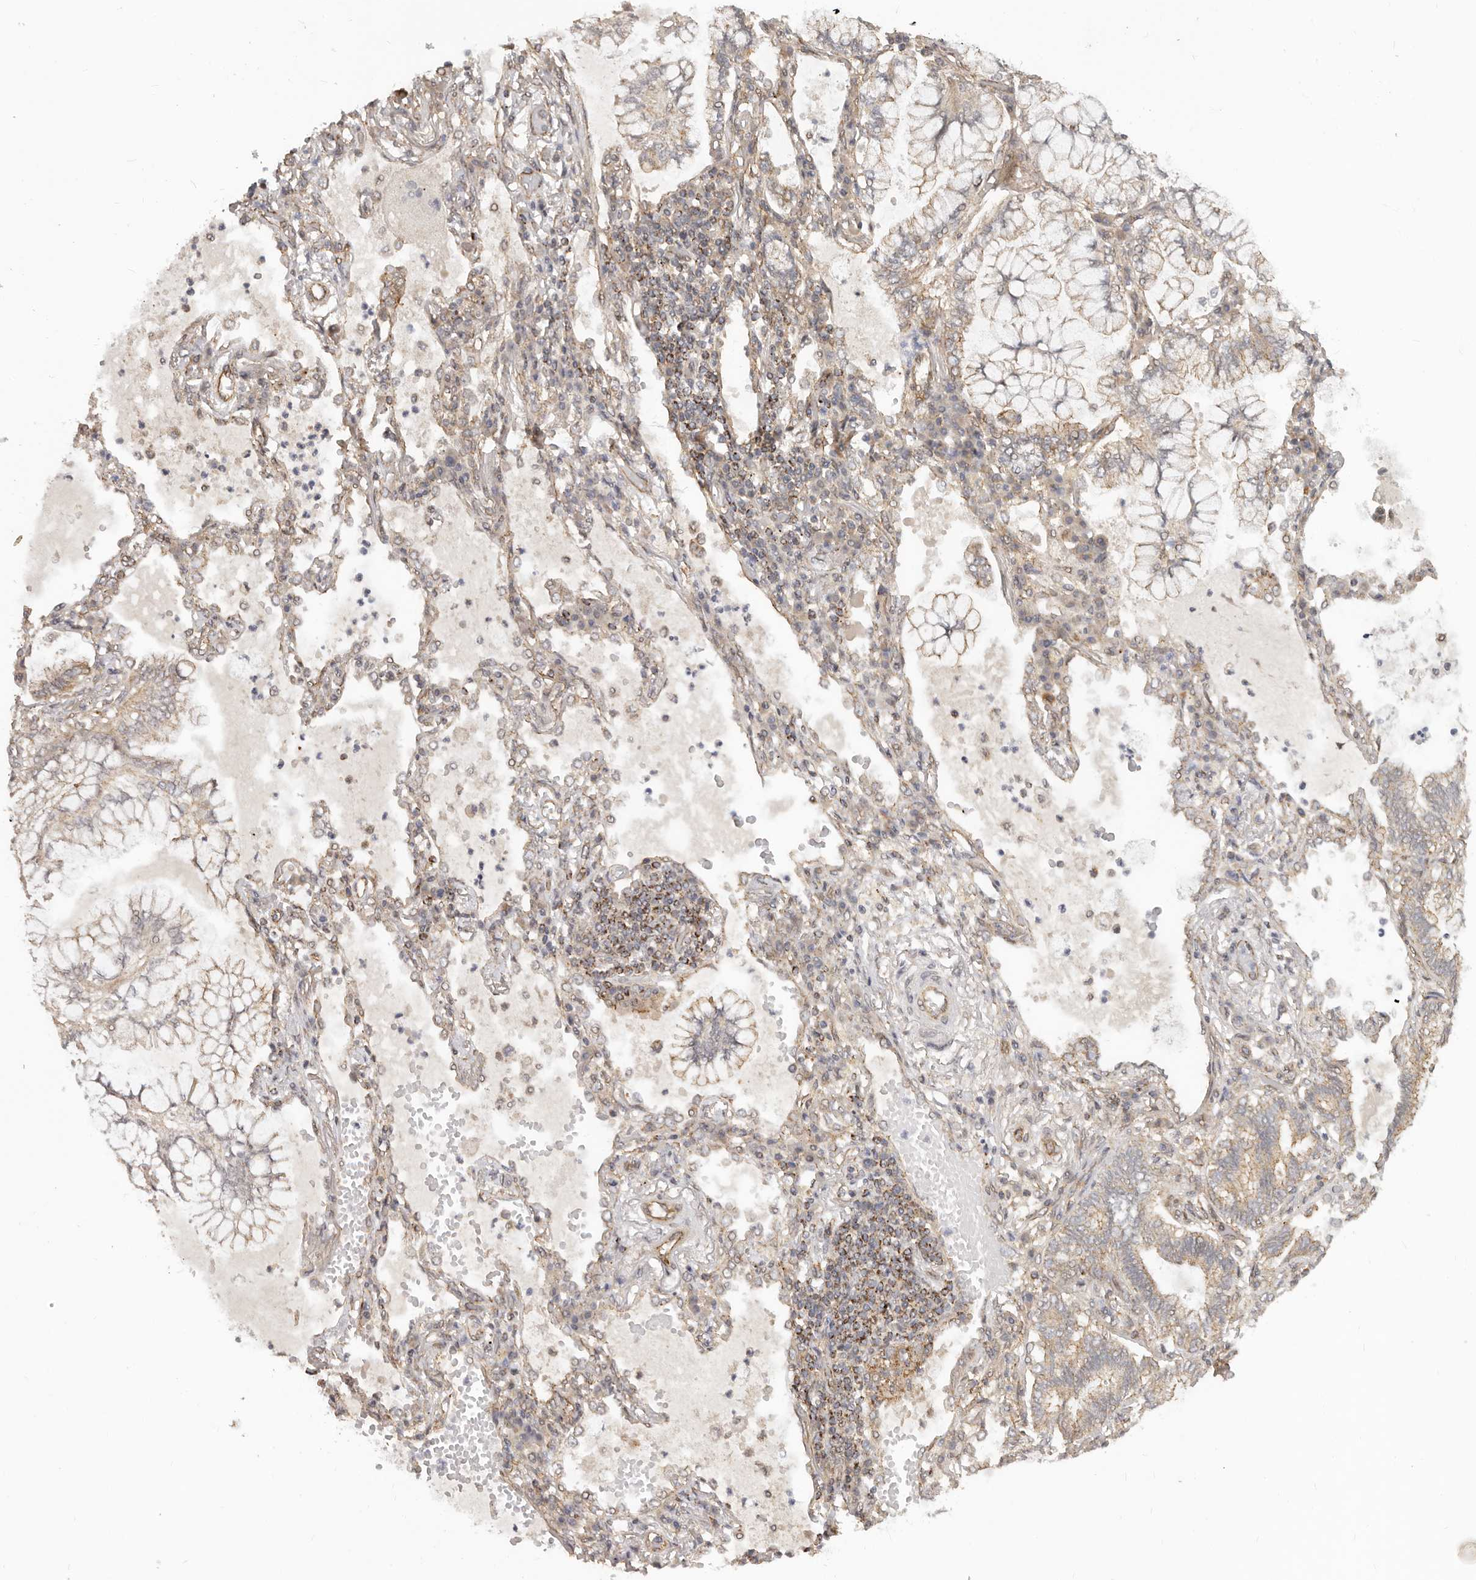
{"staining": {"intensity": "moderate", "quantity": "25%-75%", "location": "cytoplasmic/membranous"}, "tissue": "lung cancer", "cell_type": "Tumor cells", "image_type": "cancer", "snomed": [{"axis": "morphology", "description": "Adenocarcinoma, NOS"}, {"axis": "topography", "description": "Lung"}], "caption": "Protein positivity by immunohistochemistry (IHC) exhibits moderate cytoplasmic/membranous expression in approximately 25%-75% of tumor cells in adenocarcinoma (lung). (DAB = brown stain, brightfield microscopy at high magnification).", "gene": "USP49", "patient": {"sex": "female", "age": 70}}